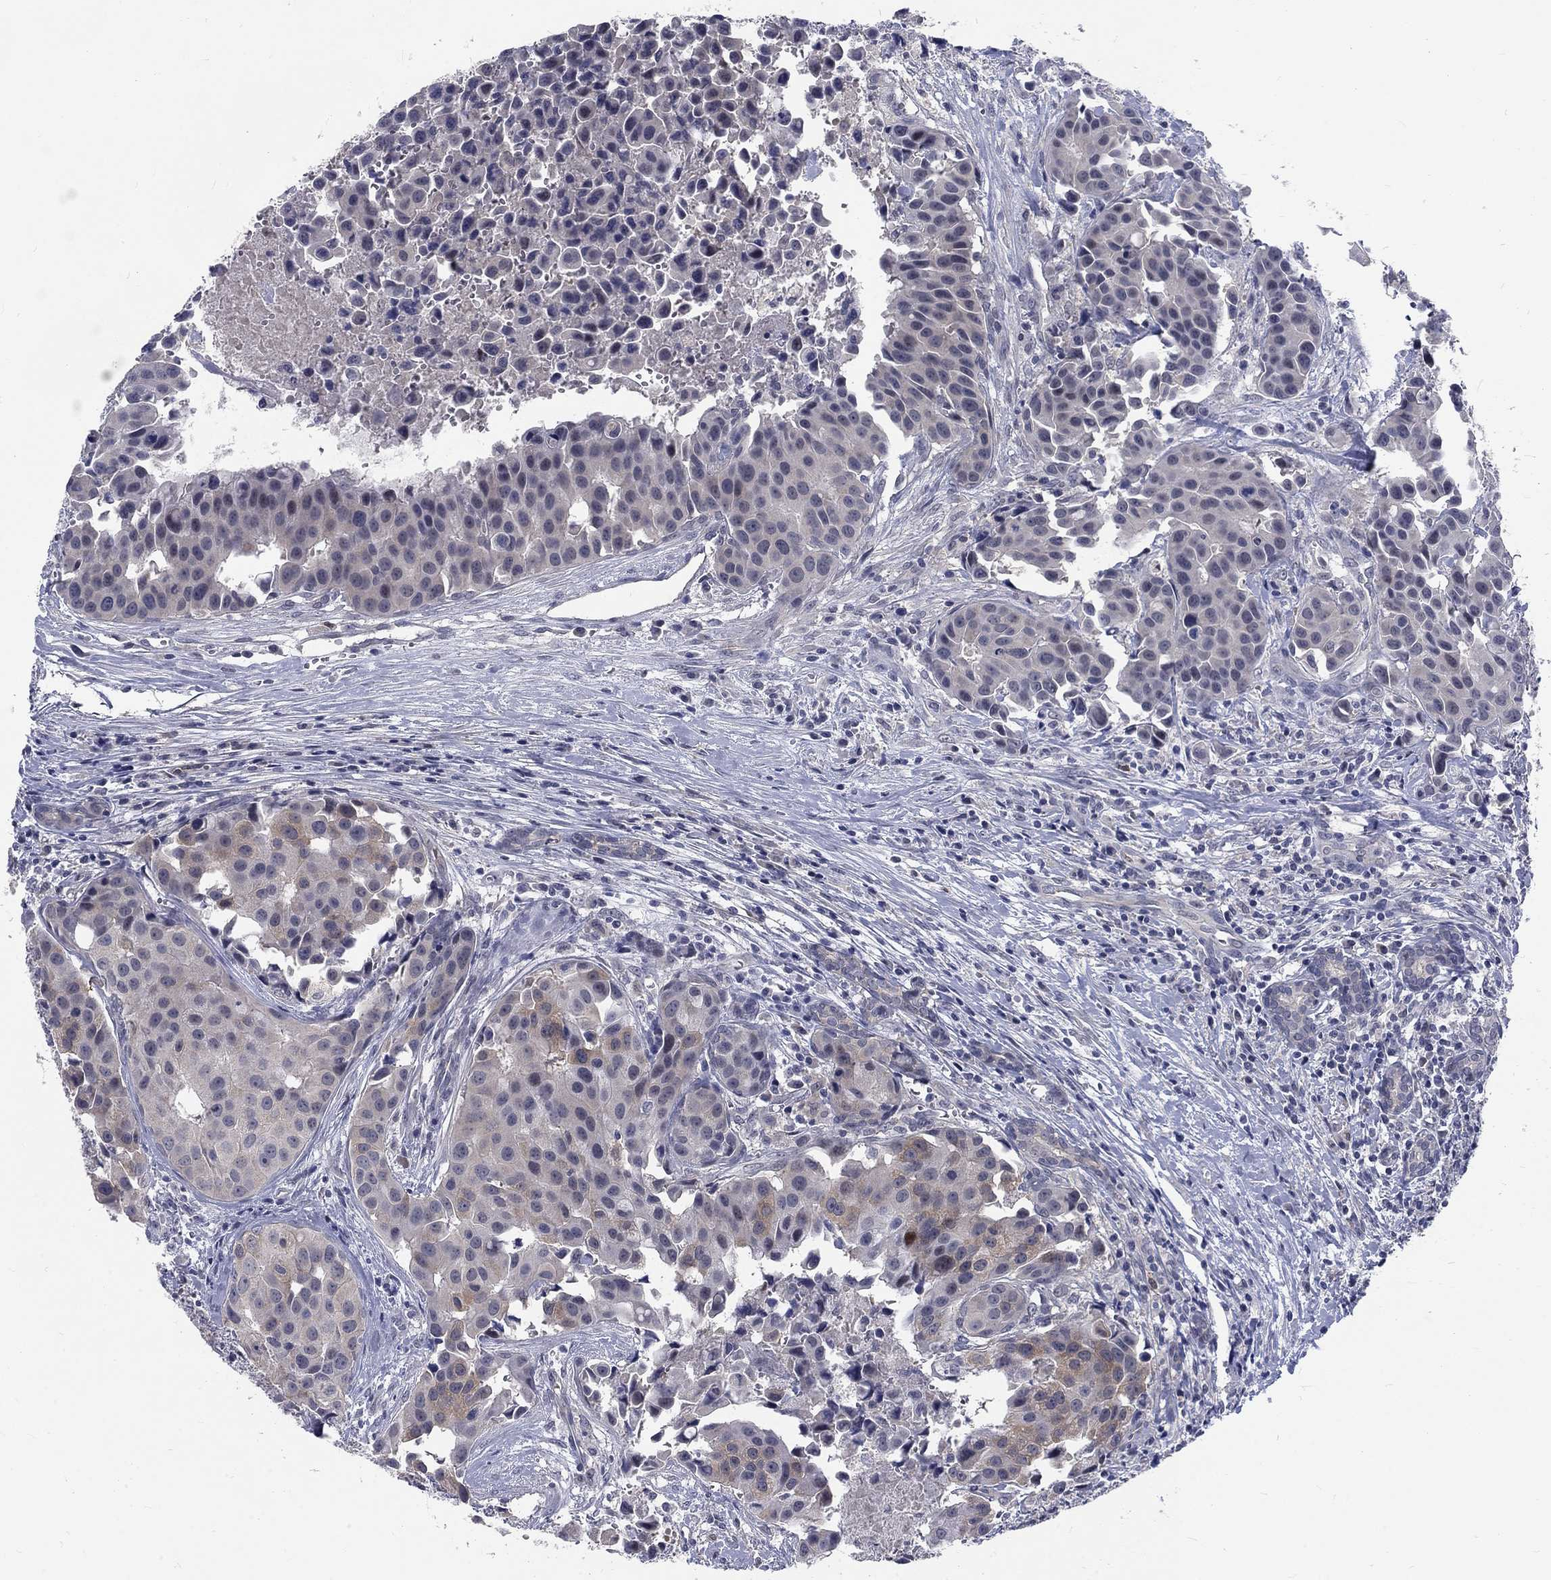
{"staining": {"intensity": "weak", "quantity": "<25%", "location": "cytoplasmic/membranous"}, "tissue": "head and neck cancer", "cell_type": "Tumor cells", "image_type": "cancer", "snomed": [{"axis": "morphology", "description": "Adenocarcinoma, NOS"}, {"axis": "topography", "description": "Head-Neck"}], "caption": "There is no significant expression in tumor cells of head and neck adenocarcinoma.", "gene": "PHKA1", "patient": {"sex": "male", "age": 76}}